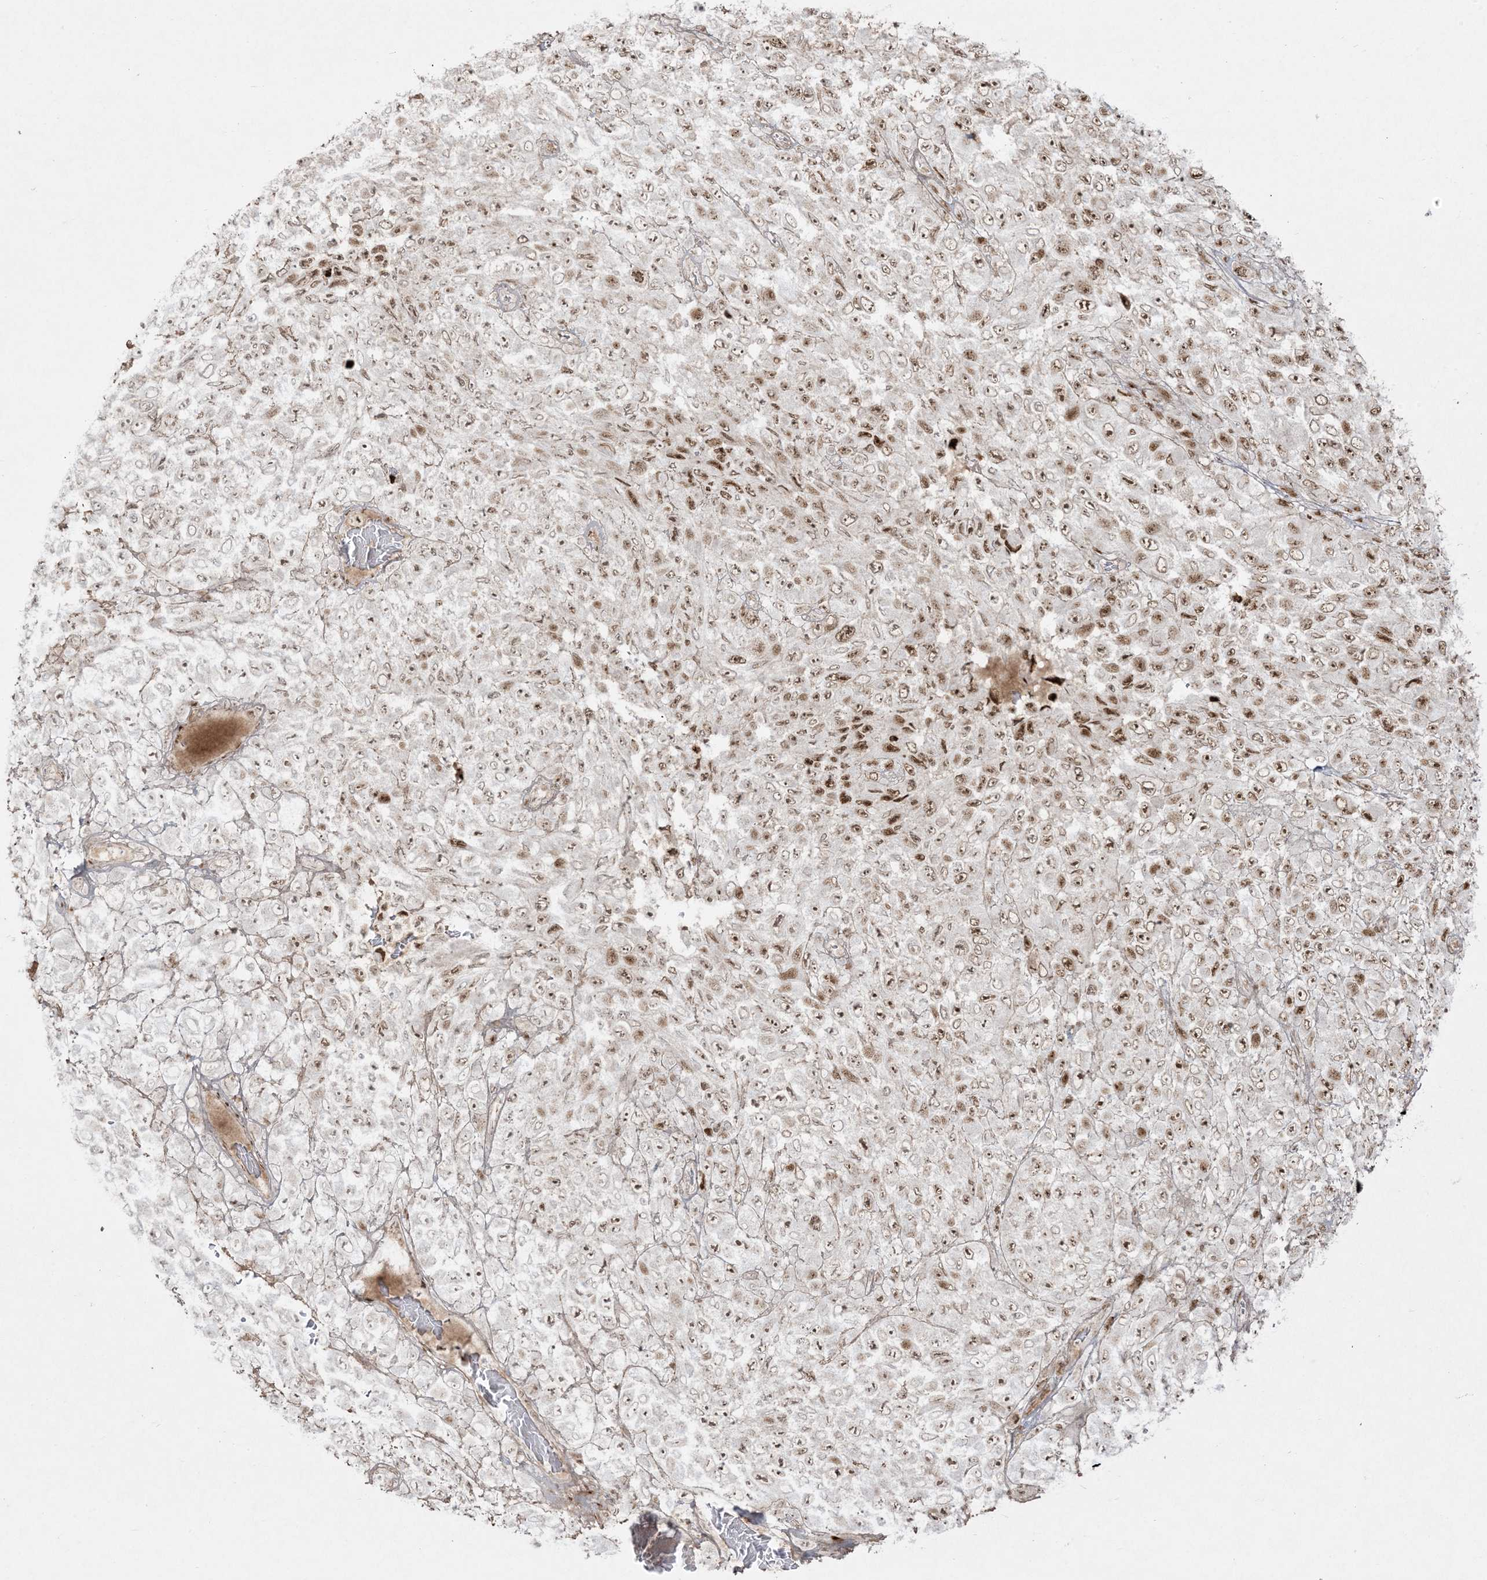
{"staining": {"intensity": "moderate", "quantity": "25%-75%", "location": "nuclear"}, "tissue": "melanoma", "cell_type": "Tumor cells", "image_type": "cancer", "snomed": [{"axis": "morphology", "description": "Malignant melanoma, NOS"}, {"axis": "topography", "description": "Skin"}], "caption": "Immunohistochemistry (DAB) staining of malignant melanoma displays moderate nuclear protein staining in approximately 25%-75% of tumor cells. The protein of interest is stained brown, and the nuclei are stained in blue (DAB (3,3'-diaminobenzidine) IHC with brightfield microscopy, high magnification).", "gene": "RBM10", "patient": {"sex": "female", "age": 96}}